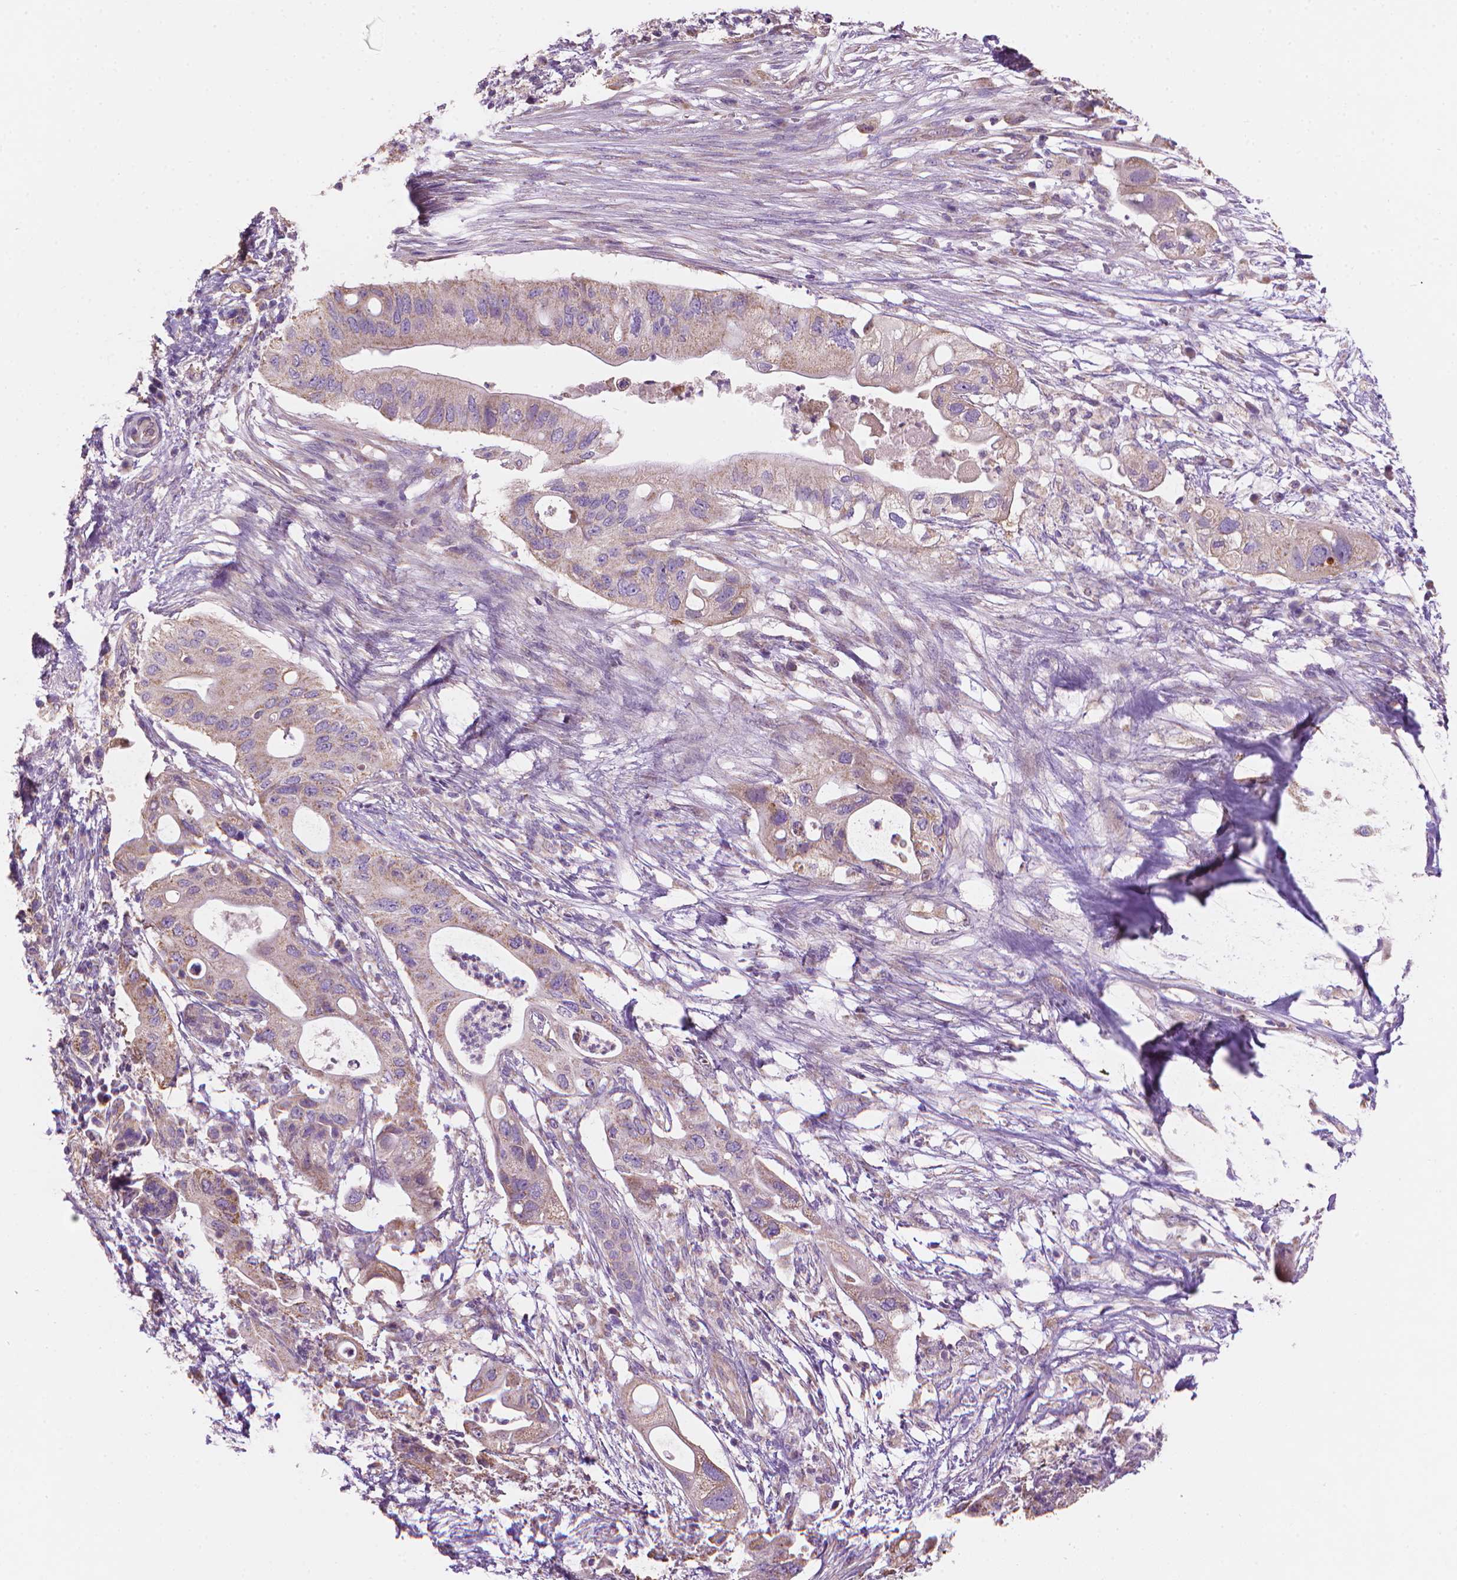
{"staining": {"intensity": "weak", "quantity": ">75%", "location": "cytoplasmic/membranous"}, "tissue": "pancreatic cancer", "cell_type": "Tumor cells", "image_type": "cancer", "snomed": [{"axis": "morphology", "description": "Adenocarcinoma, NOS"}, {"axis": "topography", "description": "Pancreas"}], "caption": "A brown stain labels weak cytoplasmic/membranous expression of a protein in adenocarcinoma (pancreatic) tumor cells. (Brightfield microscopy of DAB IHC at high magnification).", "gene": "TTC29", "patient": {"sex": "female", "age": 72}}